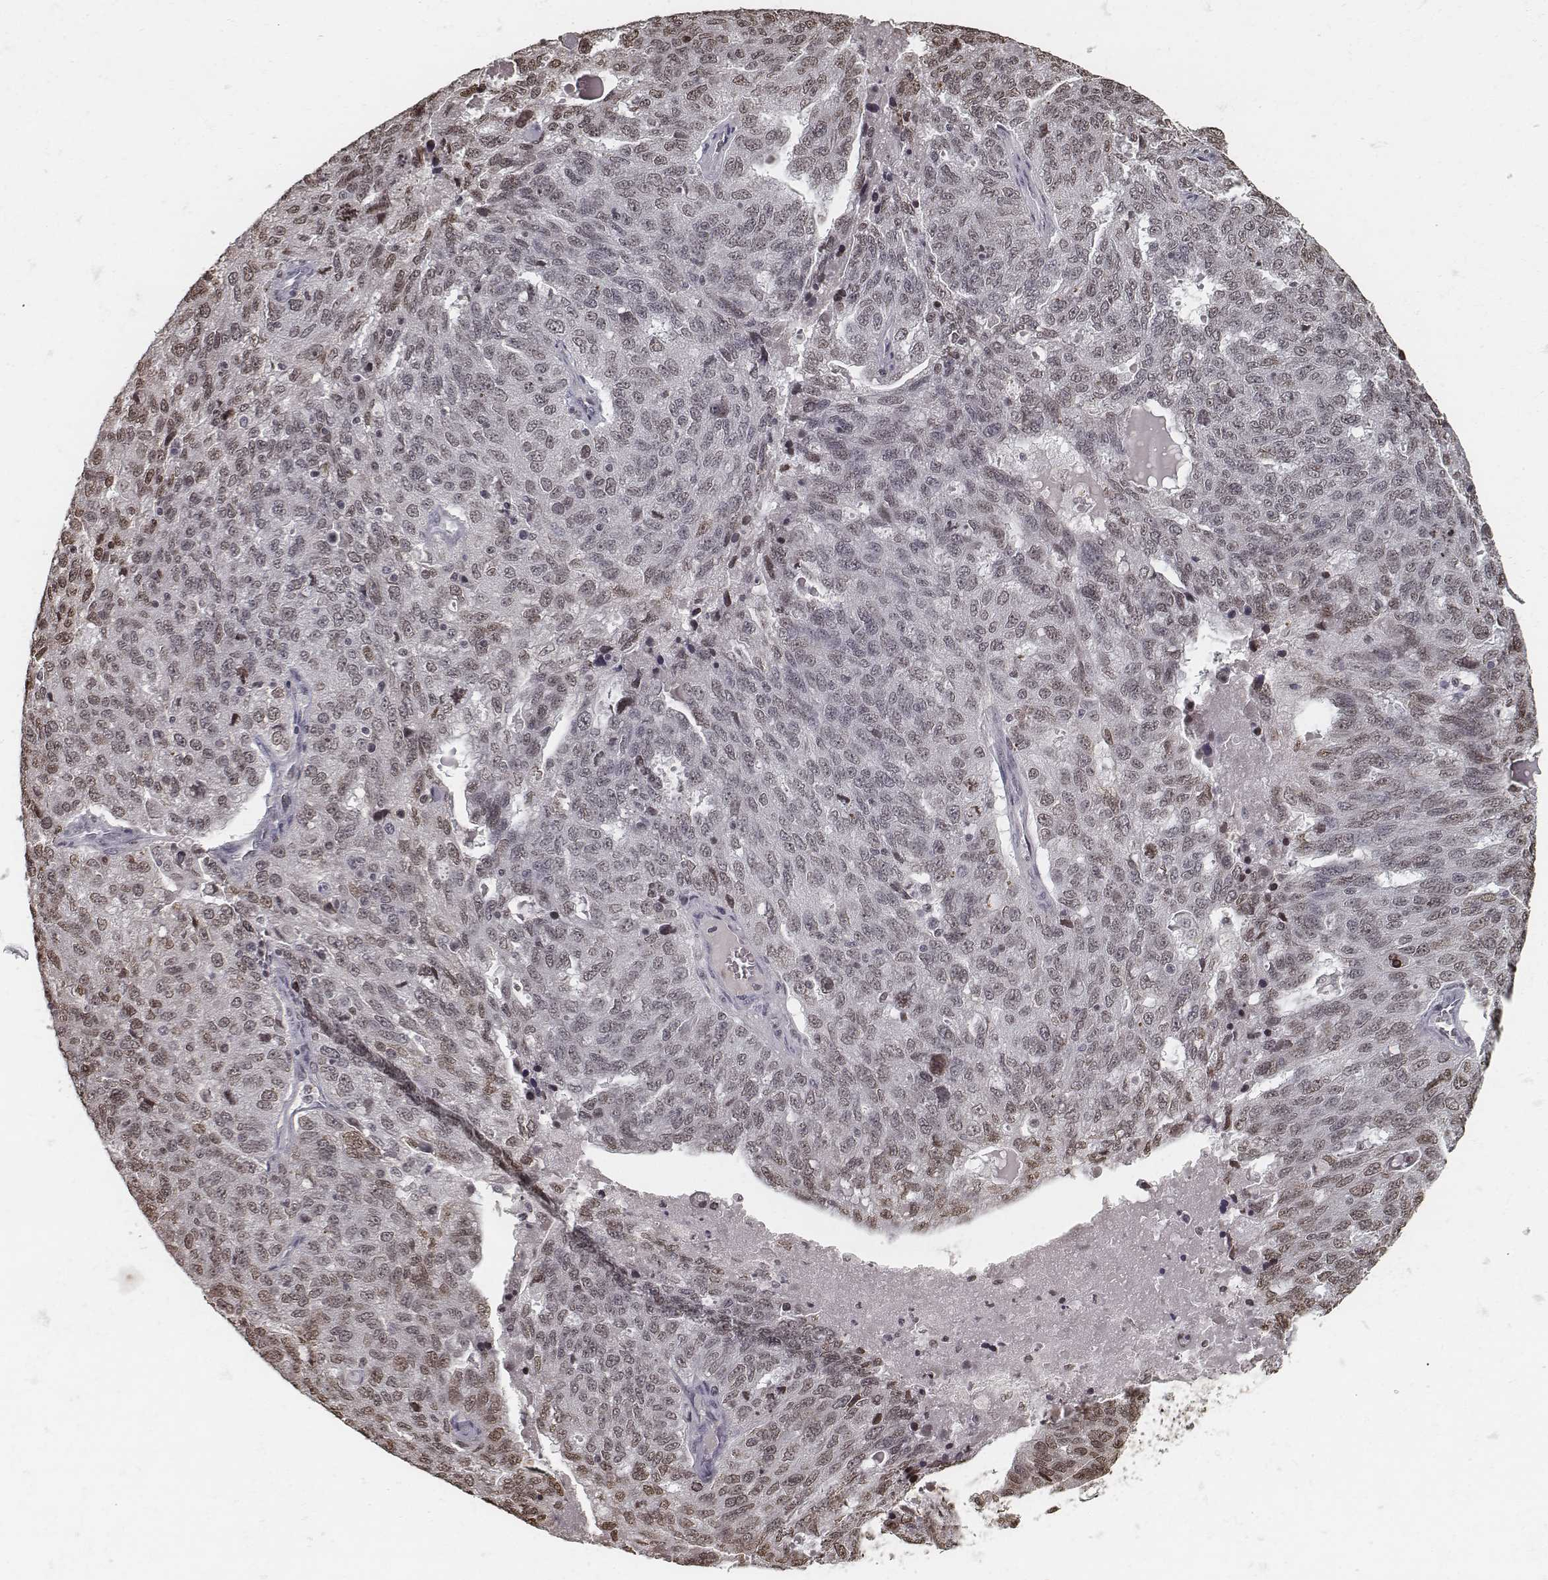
{"staining": {"intensity": "weak", "quantity": "25%-75%", "location": "nuclear"}, "tissue": "ovarian cancer", "cell_type": "Tumor cells", "image_type": "cancer", "snomed": [{"axis": "morphology", "description": "Cystadenocarcinoma, serous, NOS"}, {"axis": "topography", "description": "Ovary"}], "caption": "Brown immunohistochemical staining in serous cystadenocarcinoma (ovarian) reveals weak nuclear staining in about 25%-75% of tumor cells. The protein of interest is shown in brown color, while the nuclei are stained blue.", "gene": "HMGA2", "patient": {"sex": "female", "age": 71}}